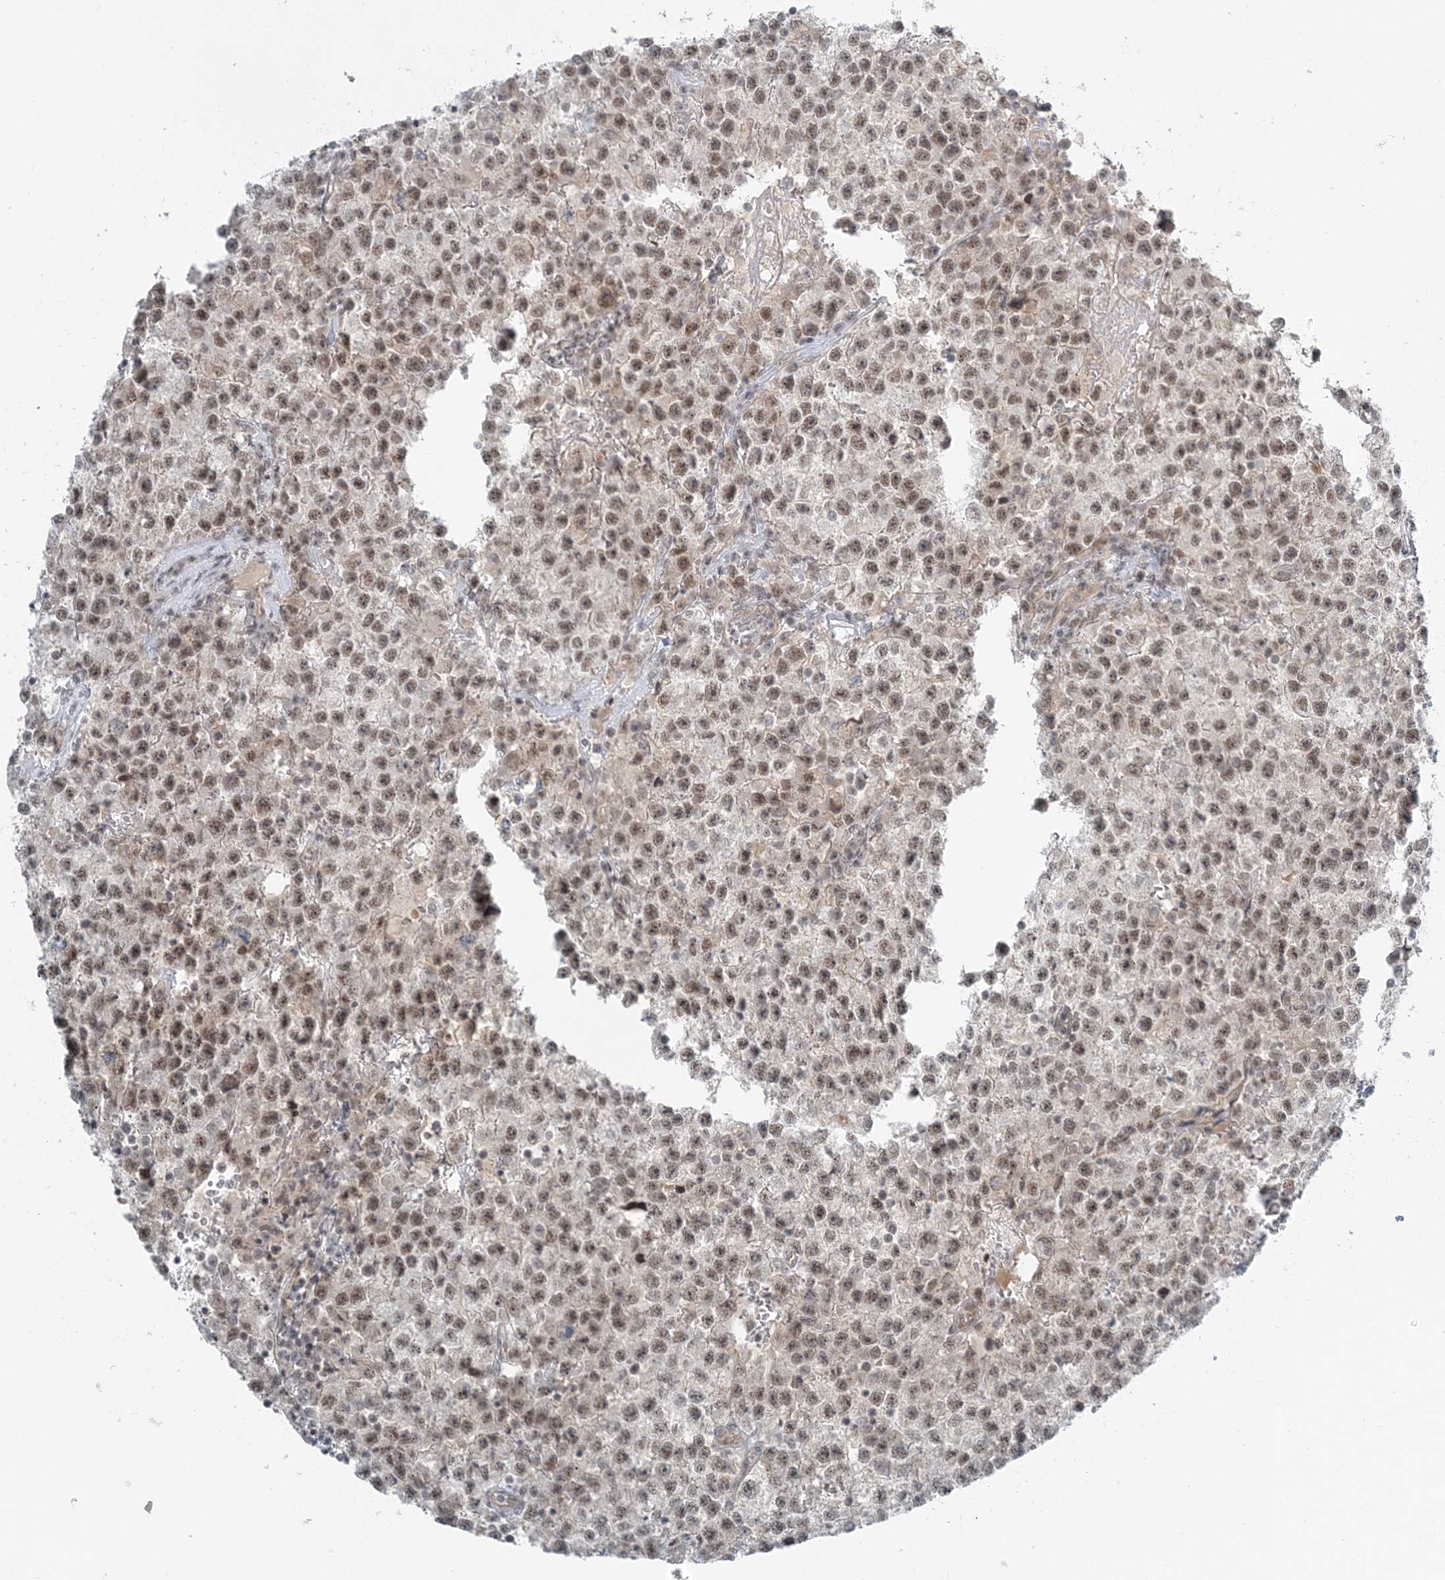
{"staining": {"intensity": "moderate", "quantity": ">75%", "location": "nuclear"}, "tissue": "testis cancer", "cell_type": "Tumor cells", "image_type": "cancer", "snomed": [{"axis": "morphology", "description": "Seminoma, NOS"}, {"axis": "topography", "description": "Testis"}], "caption": "This histopathology image exhibits immunohistochemistry (IHC) staining of testis cancer (seminoma), with medium moderate nuclear staining in about >75% of tumor cells.", "gene": "ATP11A", "patient": {"sex": "male", "age": 22}}